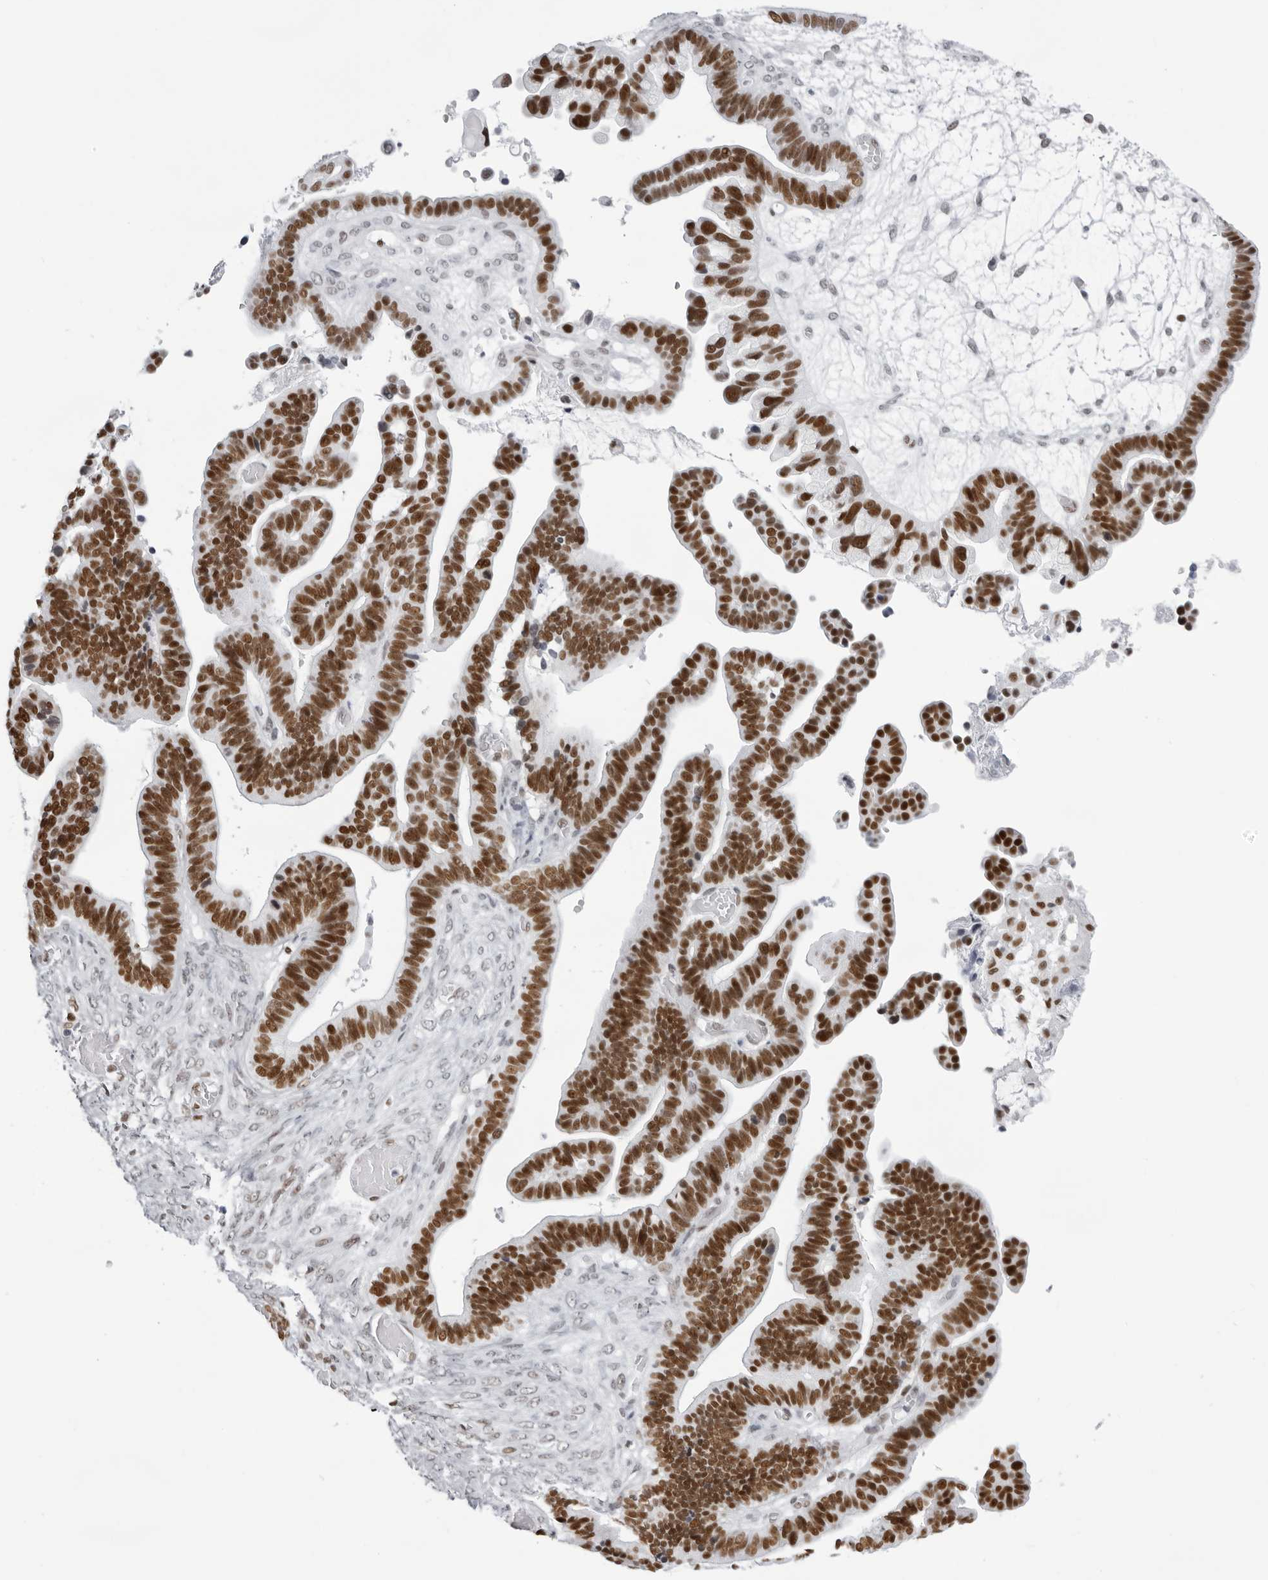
{"staining": {"intensity": "strong", "quantity": ">75%", "location": "nuclear"}, "tissue": "ovarian cancer", "cell_type": "Tumor cells", "image_type": "cancer", "snomed": [{"axis": "morphology", "description": "Cystadenocarcinoma, serous, NOS"}, {"axis": "topography", "description": "Ovary"}], "caption": "A brown stain highlights strong nuclear expression of a protein in human ovarian serous cystadenocarcinoma tumor cells.", "gene": "IRF2BP2", "patient": {"sex": "female", "age": 56}}